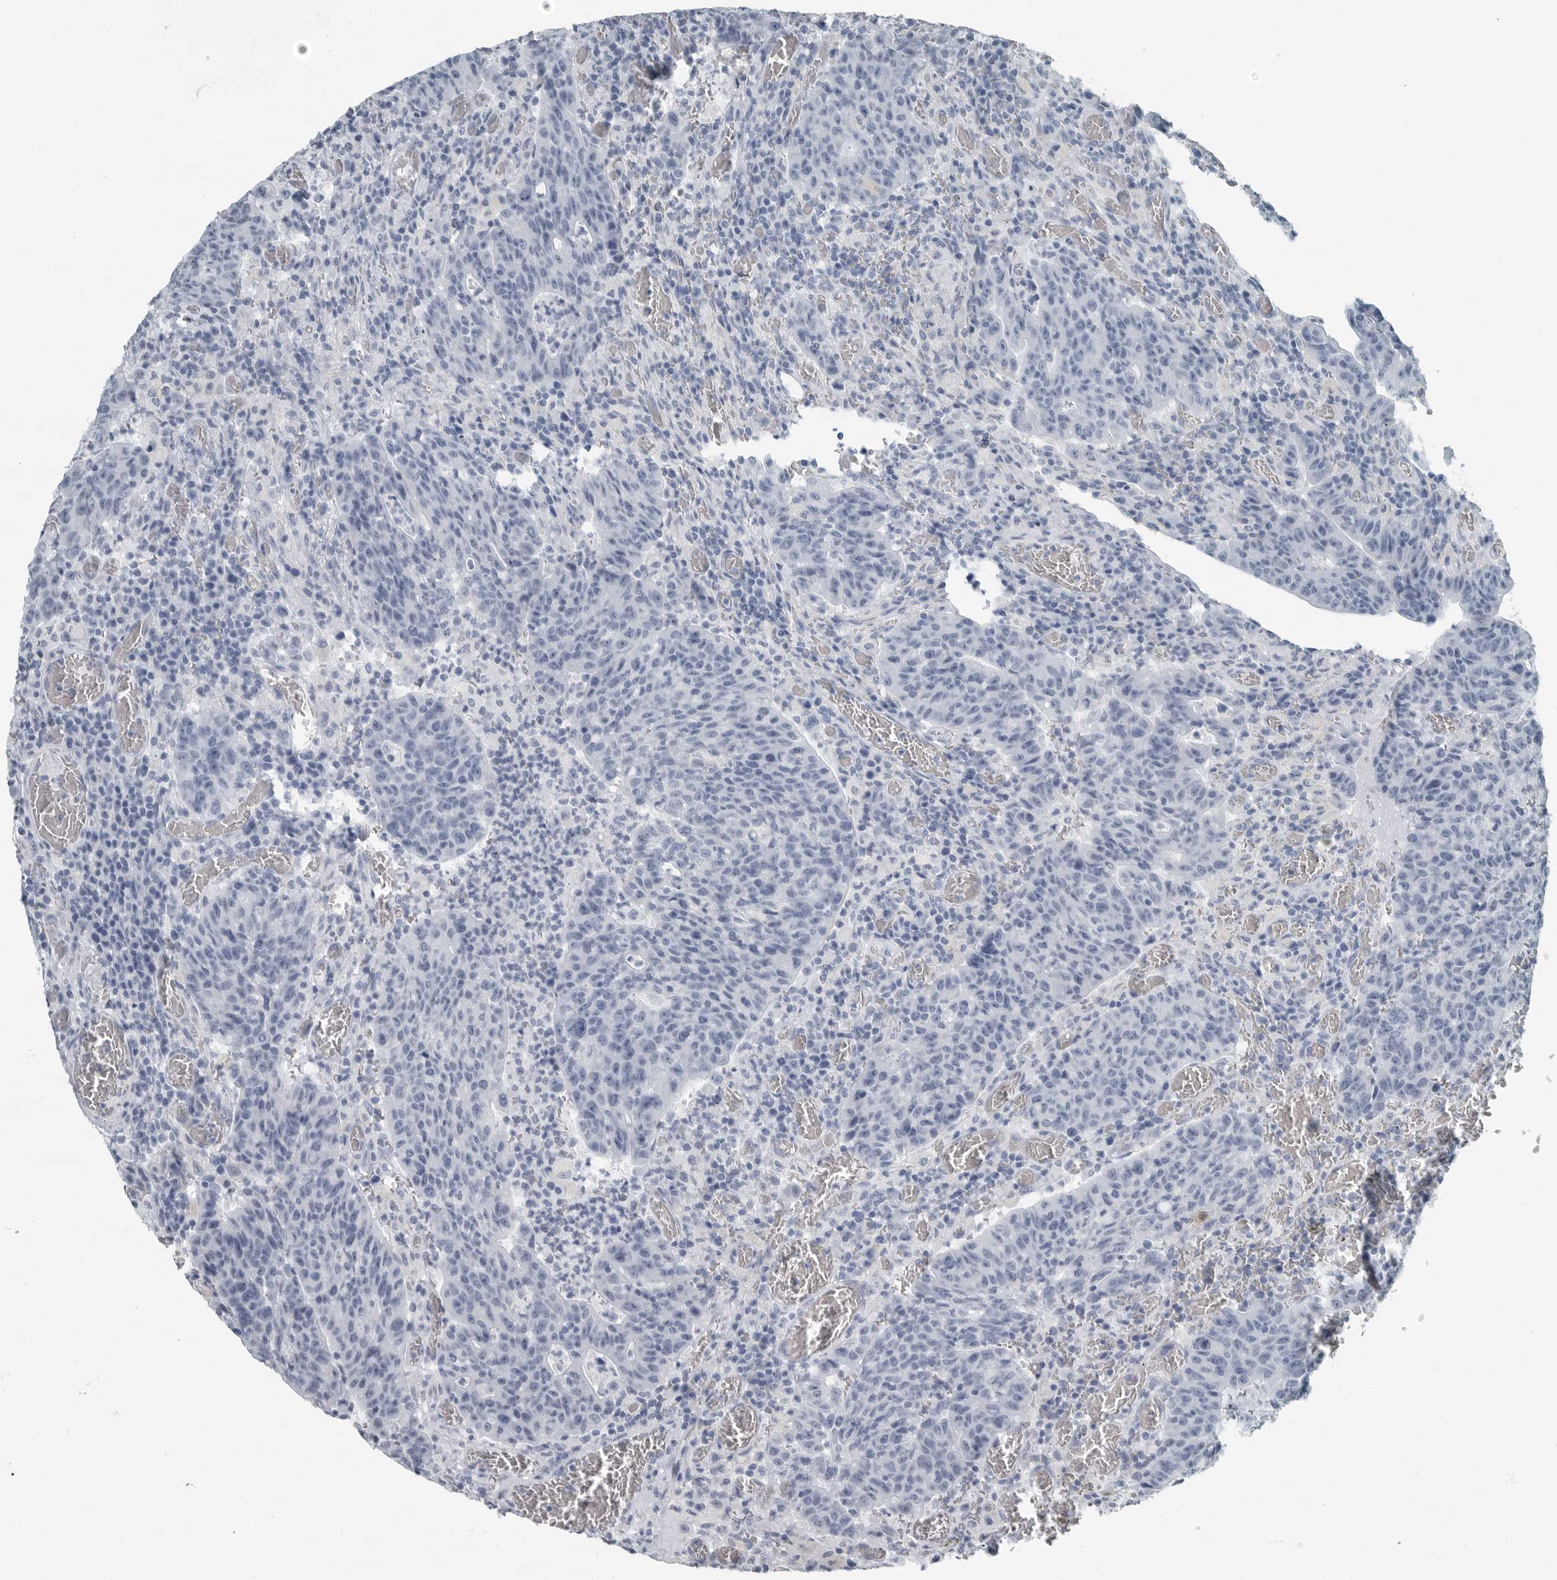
{"staining": {"intensity": "negative", "quantity": "none", "location": "none"}, "tissue": "colorectal cancer", "cell_type": "Tumor cells", "image_type": "cancer", "snomed": [{"axis": "morphology", "description": "Adenocarcinoma, NOS"}, {"axis": "topography", "description": "Colon"}], "caption": "The image exhibits no significant positivity in tumor cells of colorectal cancer (adenocarcinoma).", "gene": "FABP6", "patient": {"sex": "female", "age": 75}}